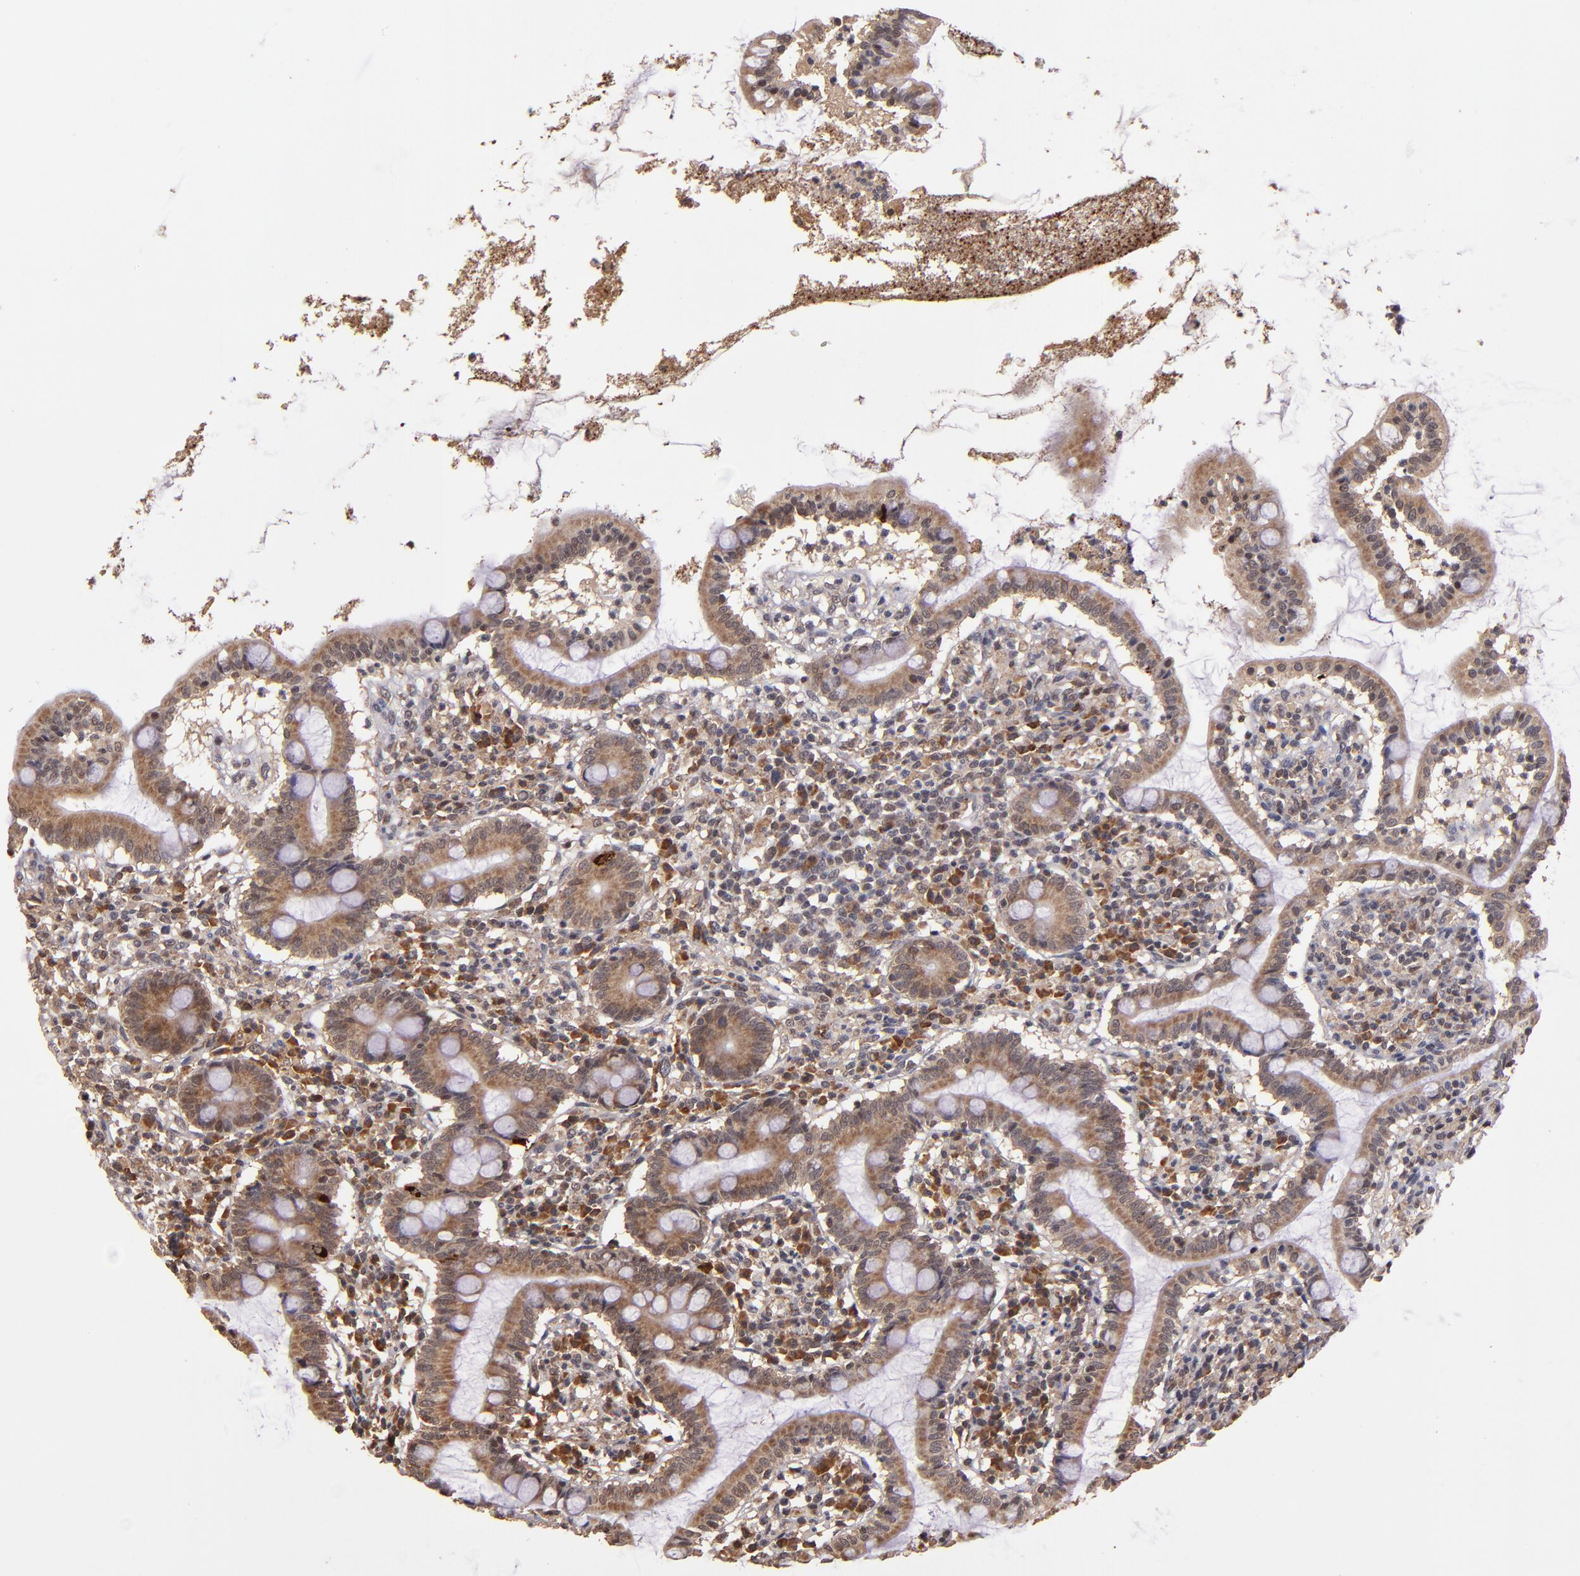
{"staining": {"intensity": "strong", "quantity": ">75%", "location": "nuclear"}, "tissue": "small intestine", "cell_type": "Glandular cells", "image_type": "normal", "snomed": [{"axis": "morphology", "description": "Normal tissue, NOS"}, {"axis": "topography", "description": "Small intestine"}], "caption": "IHC of unremarkable small intestine demonstrates high levels of strong nuclear expression in approximately >75% of glandular cells.", "gene": "RIOK3", "patient": {"sex": "female", "age": 61}}